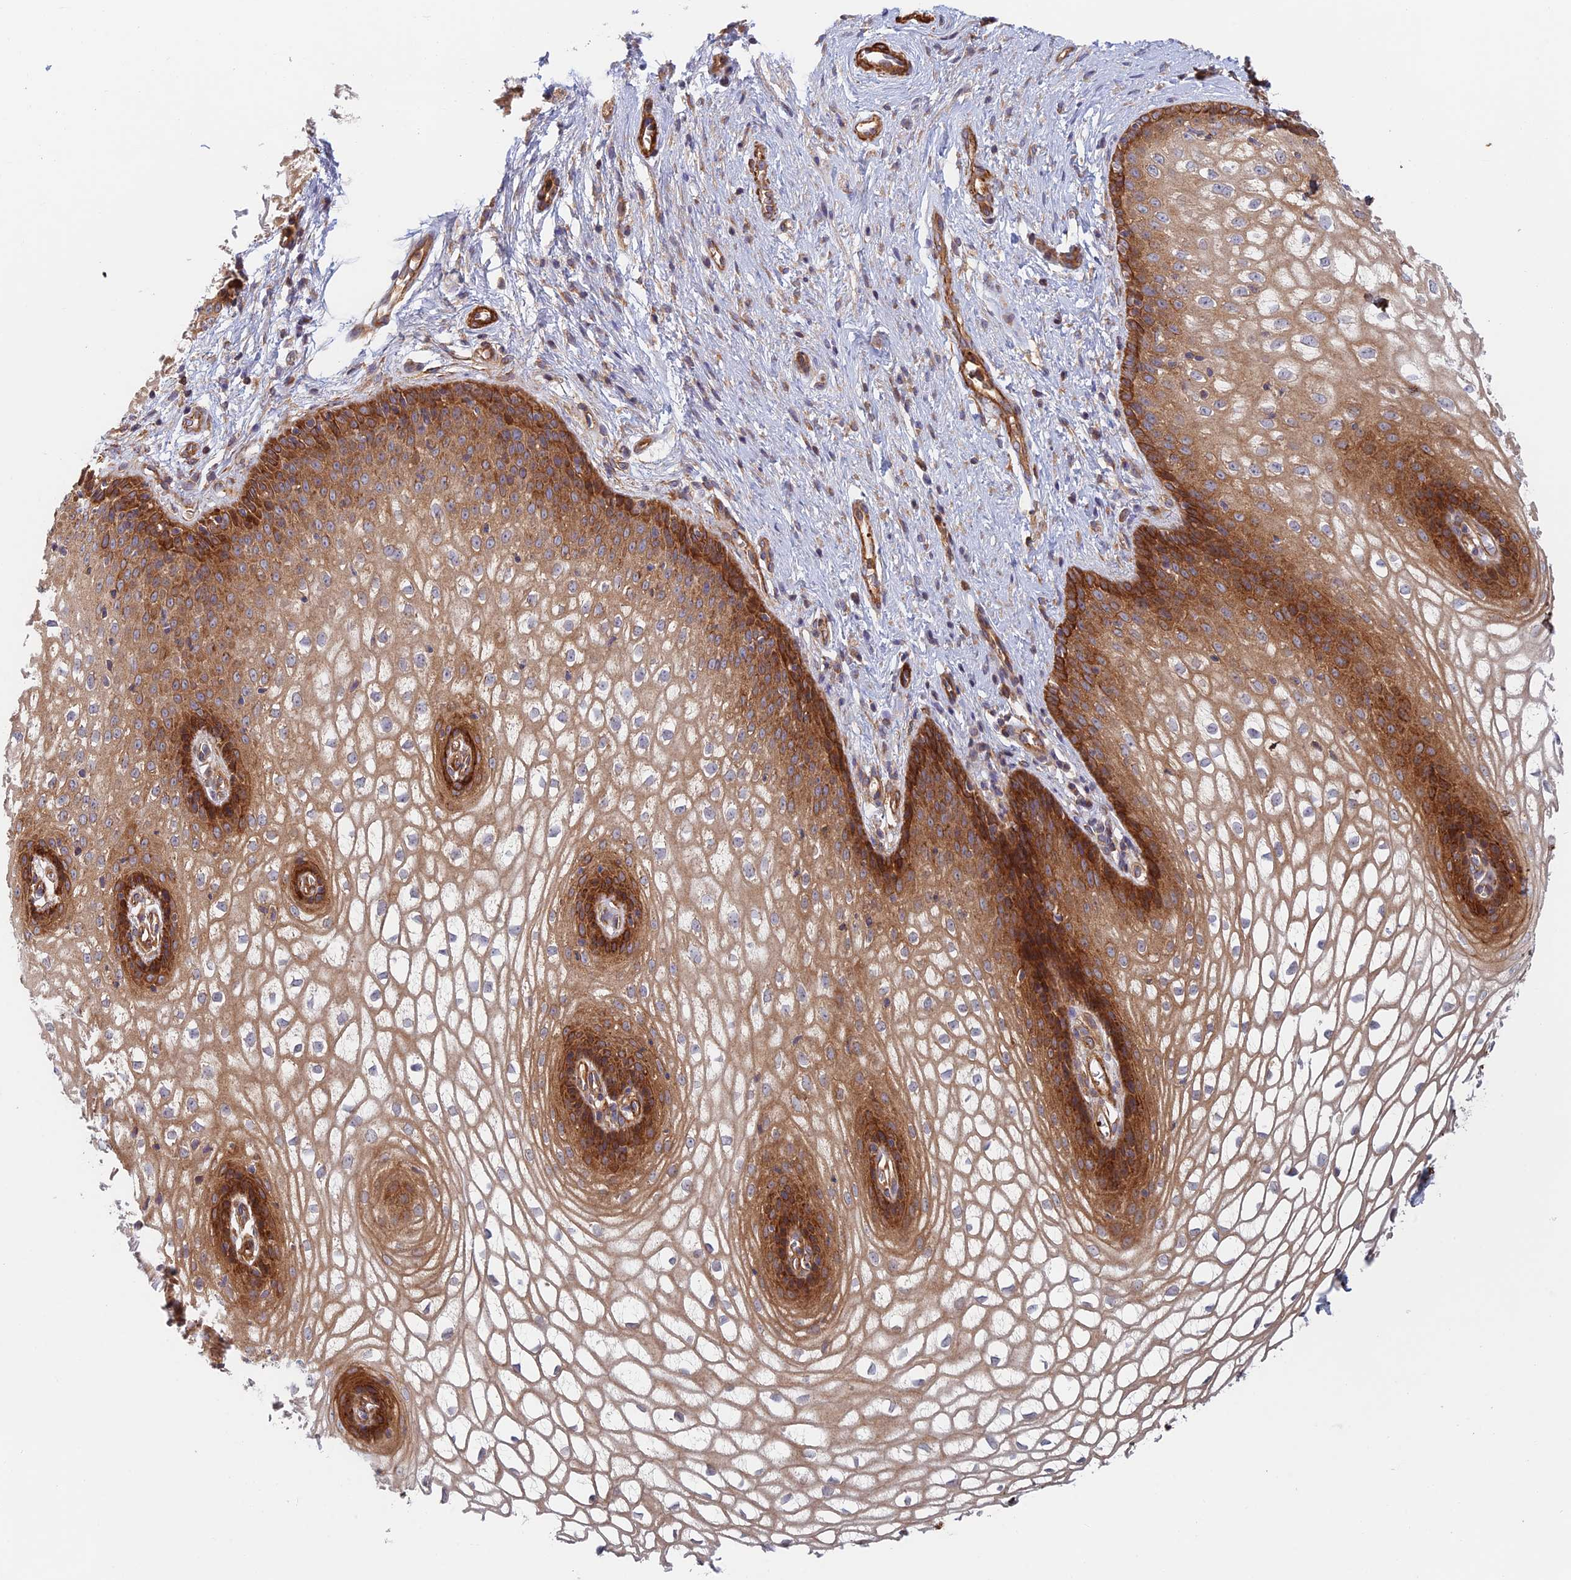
{"staining": {"intensity": "strong", "quantity": ">75%", "location": "cytoplasmic/membranous"}, "tissue": "vagina", "cell_type": "Squamous epithelial cells", "image_type": "normal", "snomed": [{"axis": "morphology", "description": "Normal tissue, NOS"}, {"axis": "topography", "description": "Vagina"}], "caption": "Protein positivity by IHC exhibits strong cytoplasmic/membranous staining in about >75% of squamous epithelial cells in unremarkable vagina. The protein of interest is stained brown, and the nuclei are stained in blue (DAB (3,3'-diaminobenzidine) IHC with brightfield microscopy, high magnification).", "gene": "PAK4", "patient": {"sex": "female", "age": 34}}